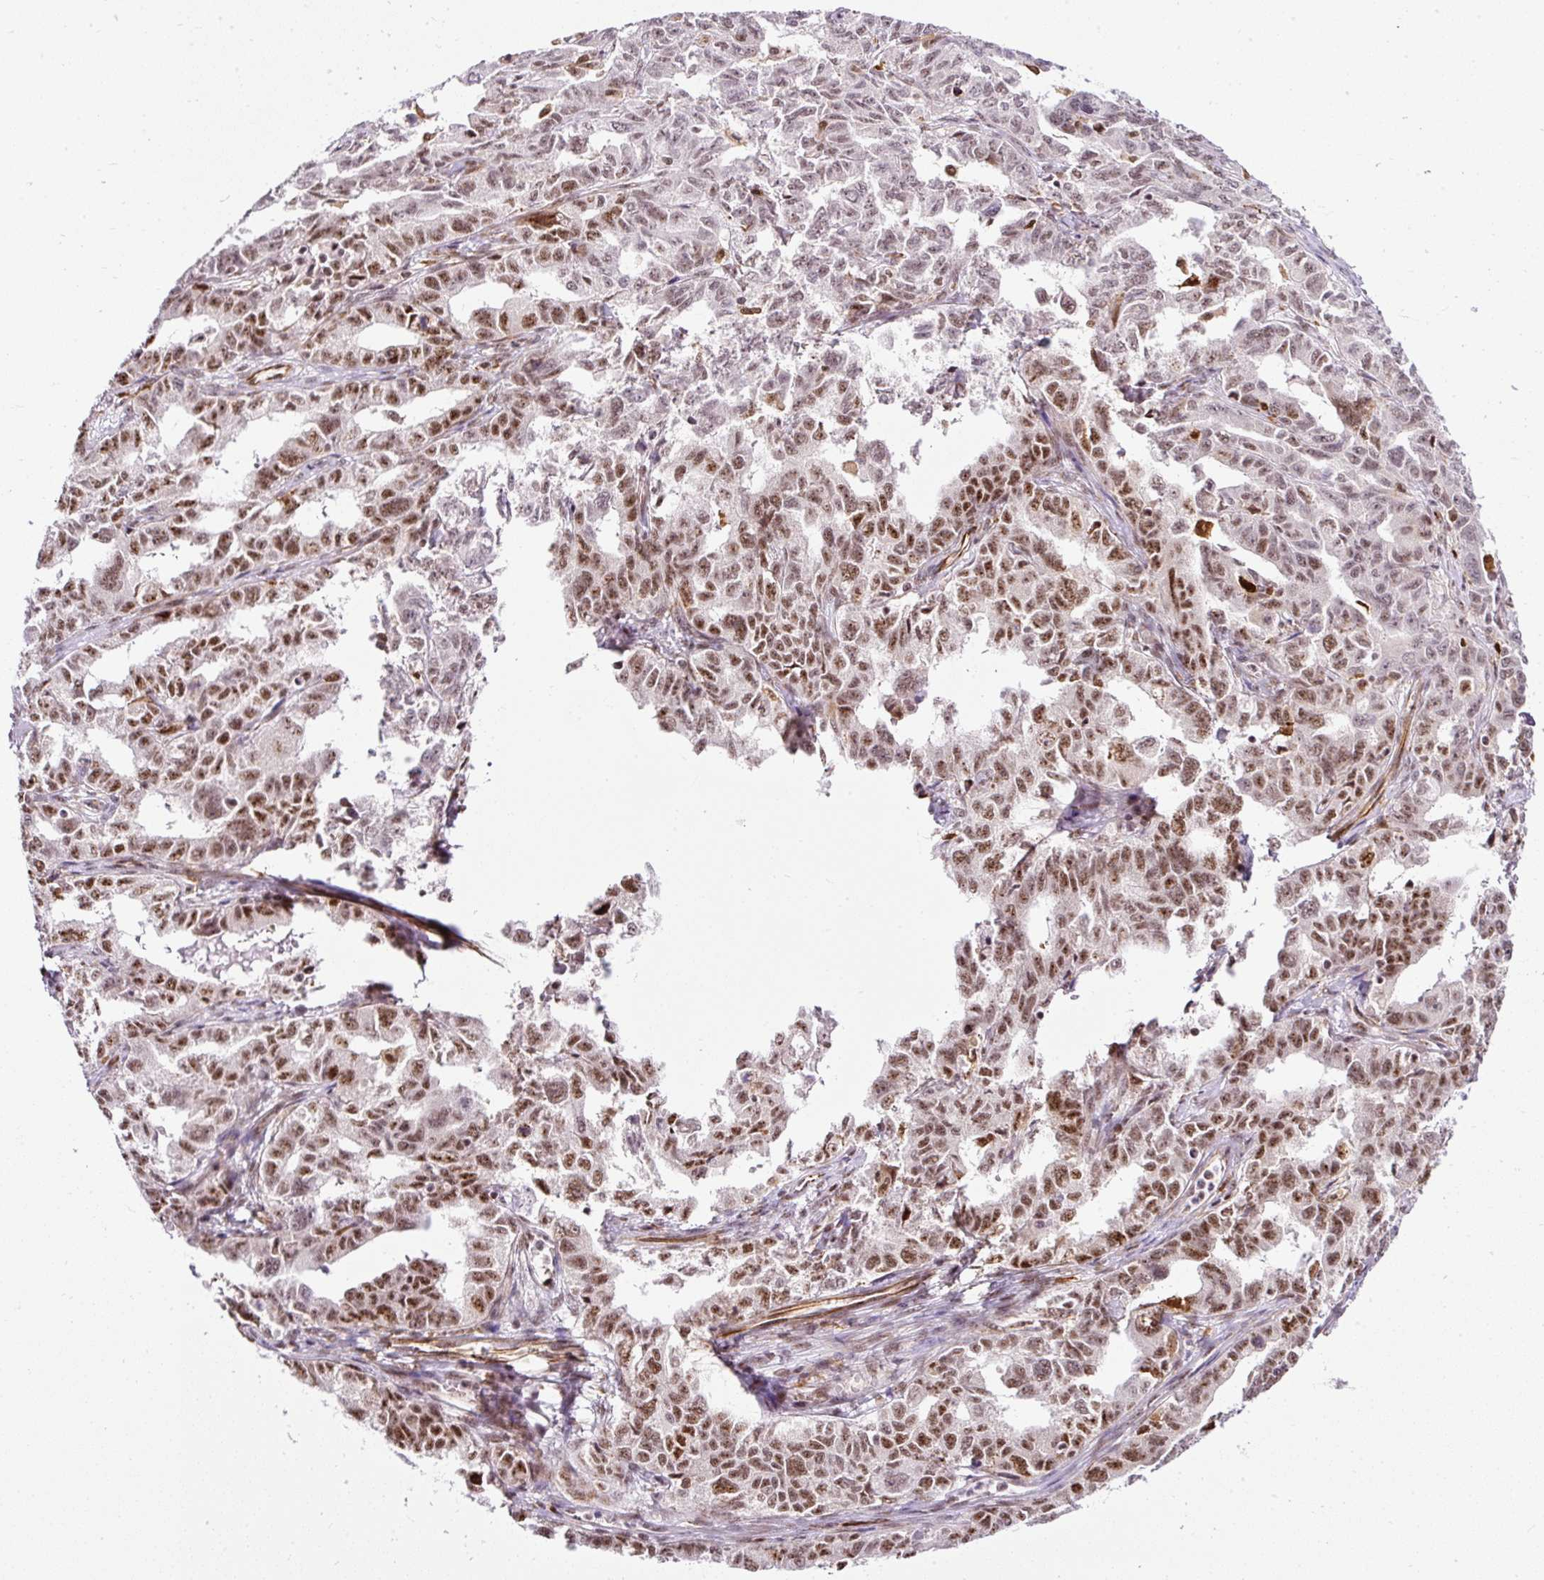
{"staining": {"intensity": "moderate", "quantity": ">75%", "location": "nuclear"}, "tissue": "ovarian cancer", "cell_type": "Tumor cells", "image_type": "cancer", "snomed": [{"axis": "morphology", "description": "Adenocarcinoma, NOS"}, {"axis": "morphology", "description": "Carcinoma, endometroid"}, {"axis": "topography", "description": "Ovary"}], "caption": "Tumor cells demonstrate medium levels of moderate nuclear staining in about >75% of cells in ovarian cancer (endometroid carcinoma). (Stains: DAB (3,3'-diaminobenzidine) in brown, nuclei in blue, Microscopy: brightfield microscopy at high magnification).", "gene": "LUC7L2", "patient": {"sex": "female", "age": 72}}